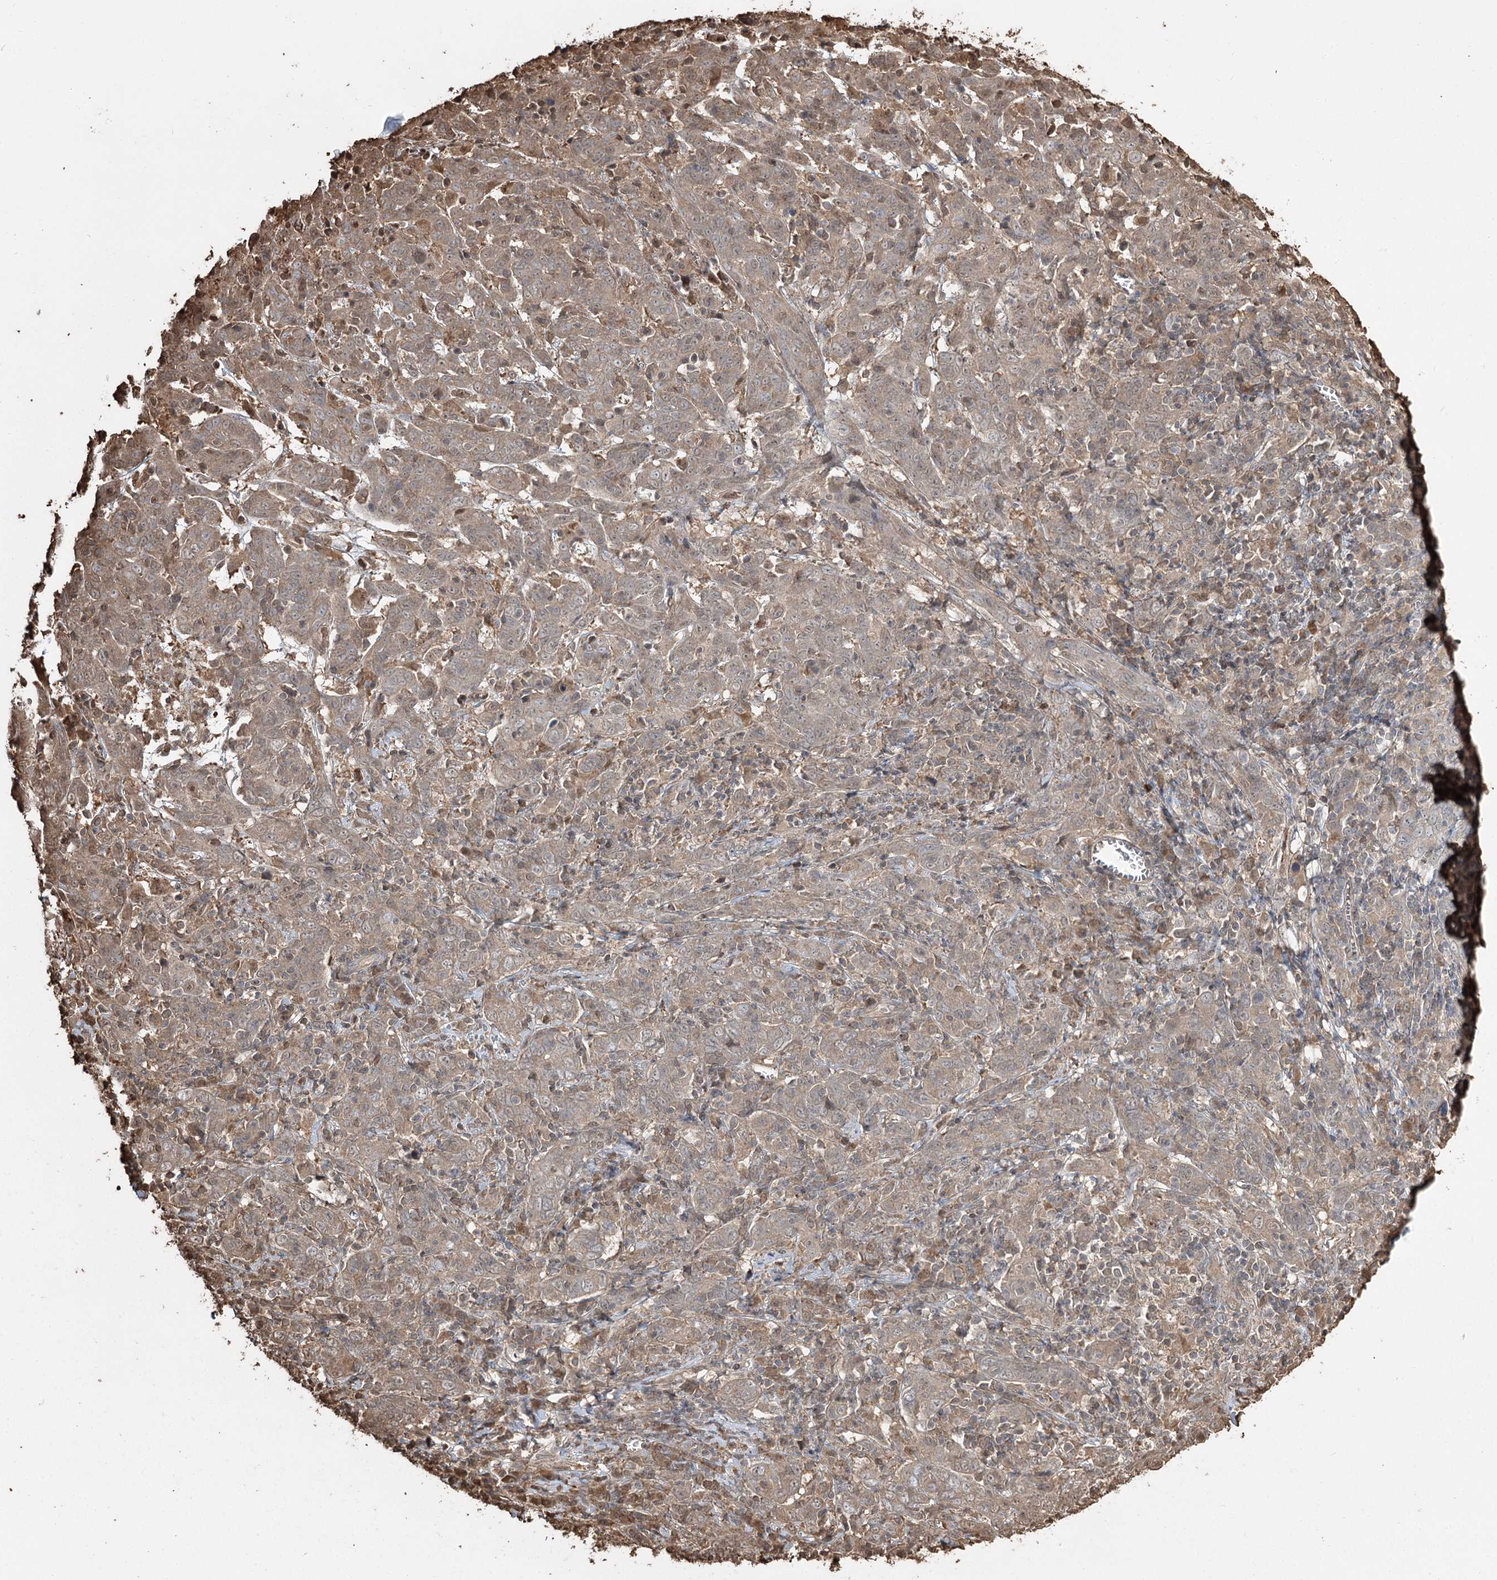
{"staining": {"intensity": "moderate", "quantity": "<25%", "location": "cytoplasmic/membranous"}, "tissue": "cervical cancer", "cell_type": "Tumor cells", "image_type": "cancer", "snomed": [{"axis": "morphology", "description": "Squamous cell carcinoma, NOS"}, {"axis": "topography", "description": "Cervix"}], "caption": "DAB immunohistochemical staining of cervical cancer (squamous cell carcinoma) displays moderate cytoplasmic/membranous protein expression in approximately <25% of tumor cells.", "gene": "PLCH1", "patient": {"sex": "female", "age": 67}}